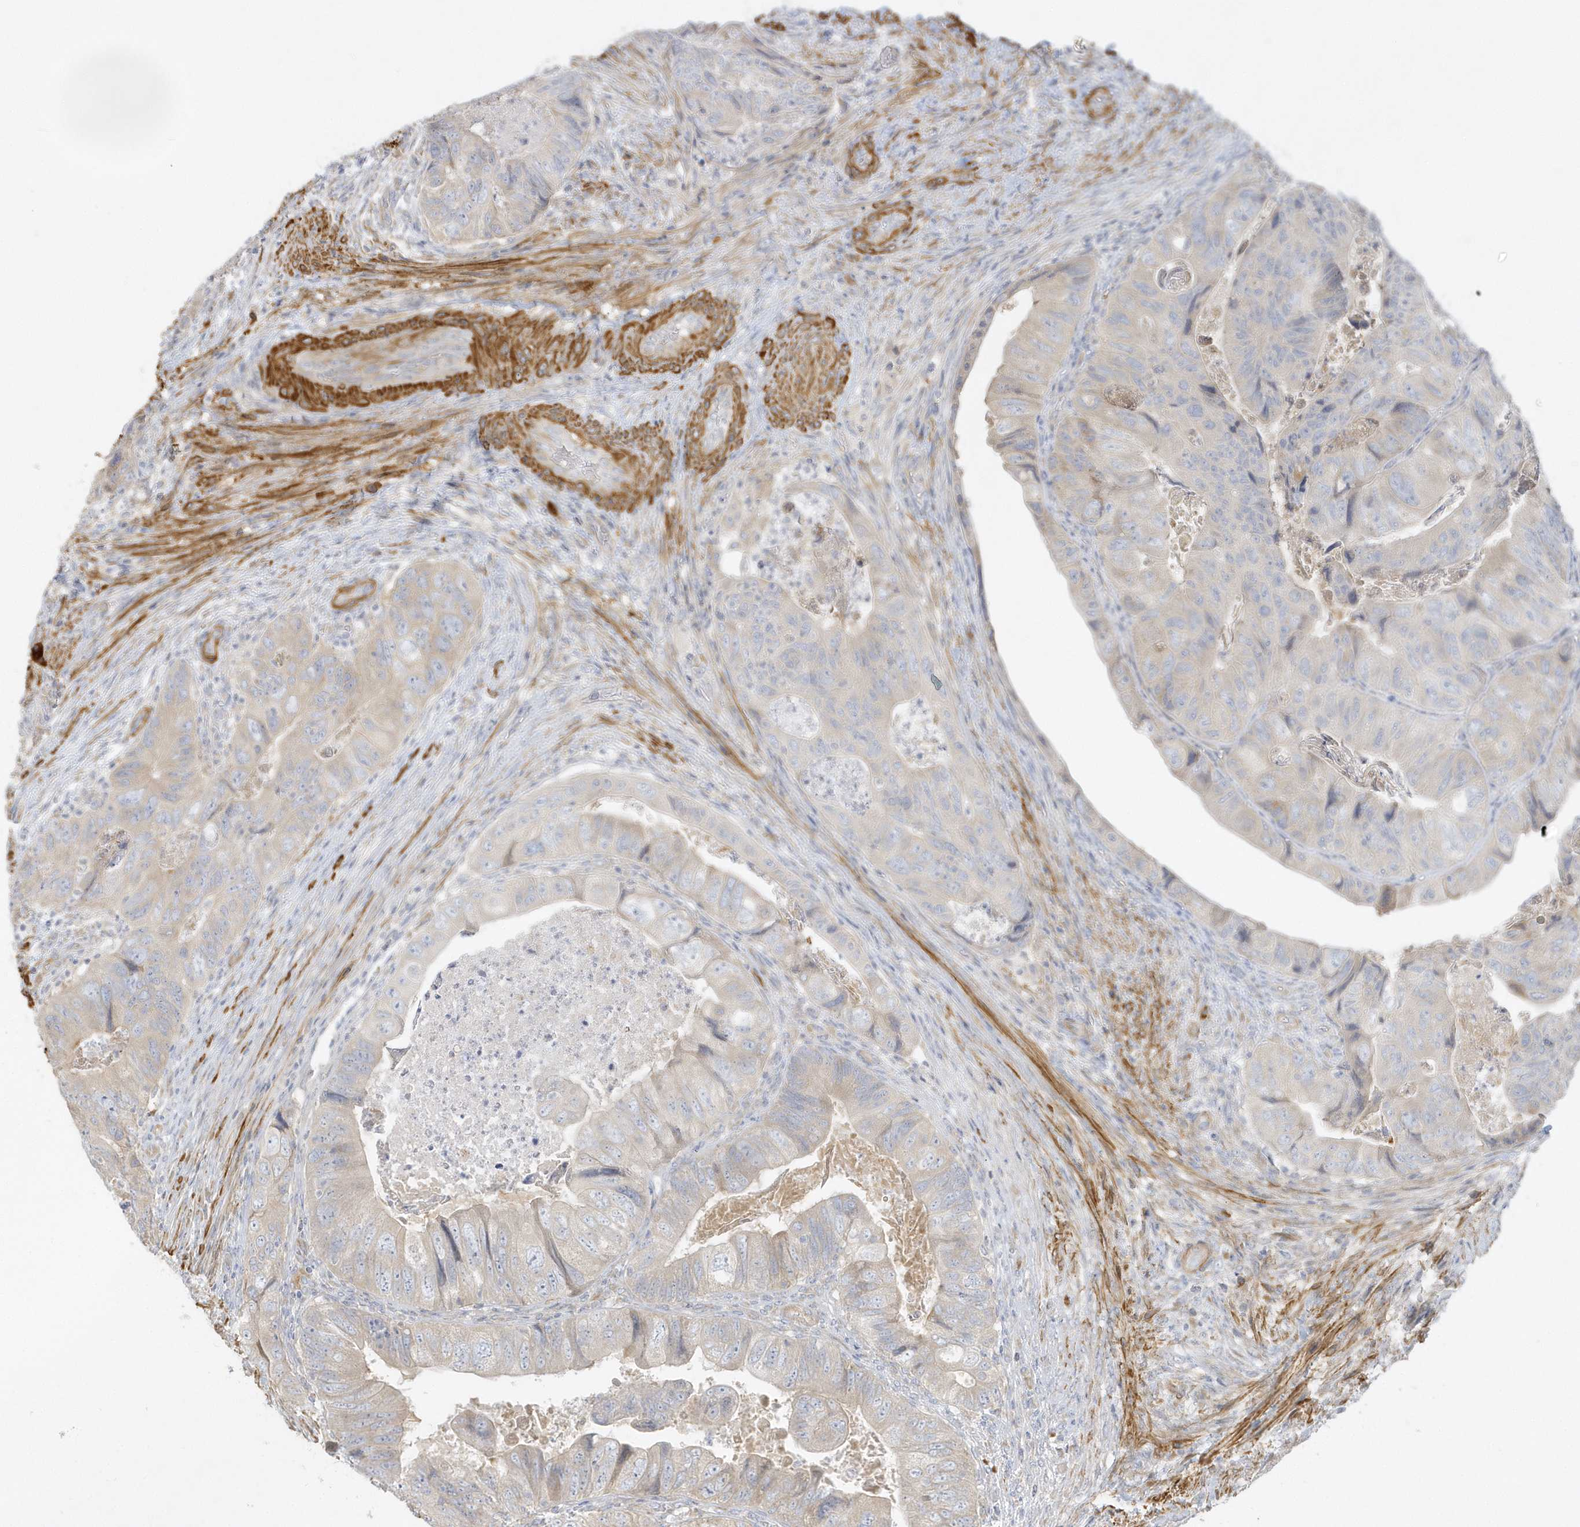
{"staining": {"intensity": "weak", "quantity": "<25%", "location": "cytoplasmic/membranous"}, "tissue": "colorectal cancer", "cell_type": "Tumor cells", "image_type": "cancer", "snomed": [{"axis": "morphology", "description": "Adenocarcinoma, NOS"}, {"axis": "topography", "description": "Rectum"}], "caption": "A high-resolution image shows IHC staining of colorectal cancer (adenocarcinoma), which reveals no significant positivity in tumor cells.", "gene": "THADA", "patient": {"sex": "male", "age": 63}}